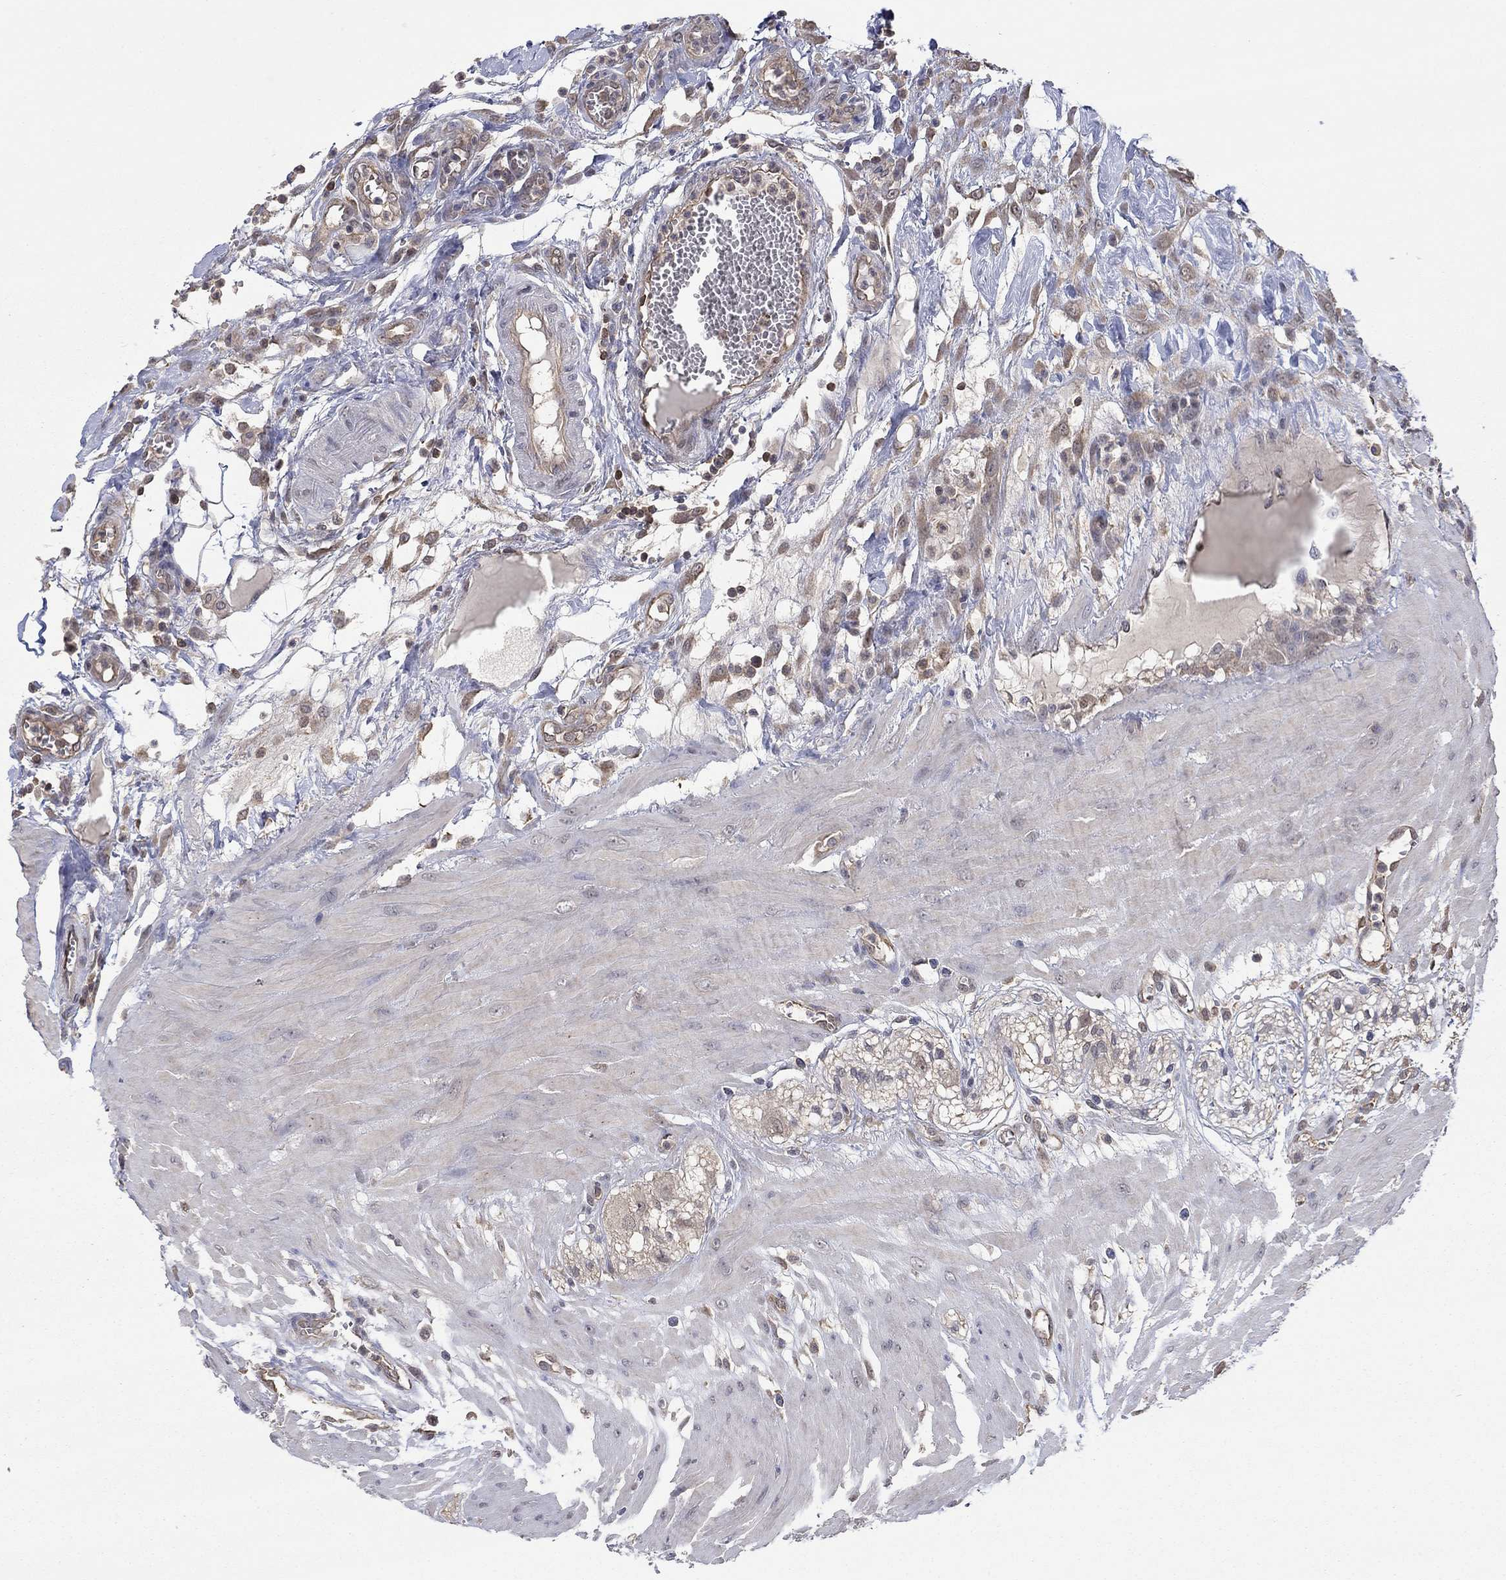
{"staining": {"intensity": "weak", "quantity": ">75%", "location": "cytoplasmic/membranous"}, "tissue": "colon", "cell_type": "Endothelial cells", "image_type": "normal", "snomed": [{"axis": "morphology", "description": "Normal tissue, NOS"}, {"axis": "morphology", "description": "Adenocarcinoma, NOS"}, {"axis": "topography", "description": "Colon"}], "caption": "High-magnification brightfield microscopy of benign colon stained with DAB (3,3'-diaminobenzidine) (brown) and counterstained with hematoxylin (blue). endothelial cells exhibit weak cytoplasmic/membranous staining is appreciated in about>75% of cells. (DAB (3,3'-diaminobenzidine) IHC, brown staining for protein, blue staining for nuclei).", "gene": "RNF114", "patient": {"sex": "male", "age": 65}}